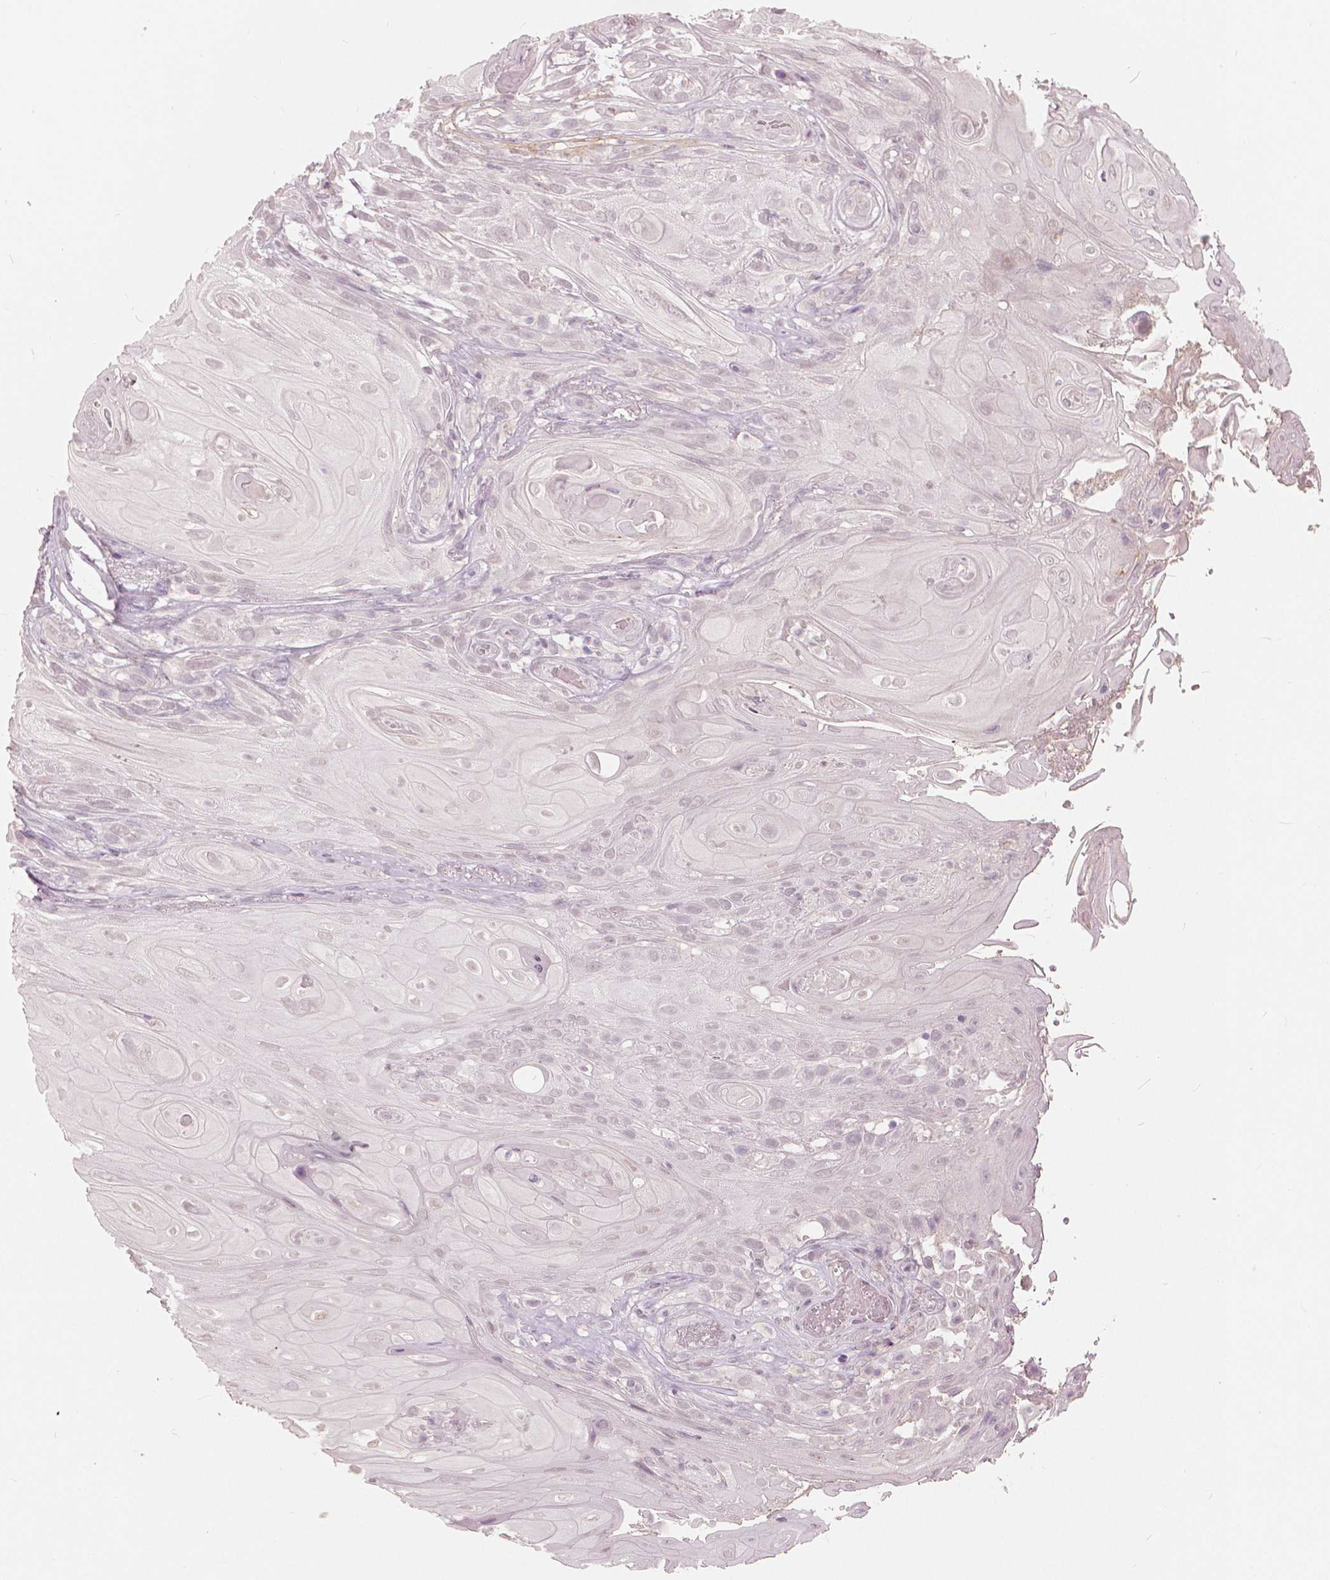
{"staining": {"intensity": "negative", "quantity": "none", "location": "none"}, "tissue": "skin cancer", "cell_type": "Tumor cells", "image_type": "cancer", "snomed": [{"axis": "morphology", "description": "Squamous cell carcinoma, NOS"}, {"axis": "topography", "description": "Skin"}], "caption": "Image shows no protein expression in tumor cells of skin cancer (squamous cell carcinoma) tissue.", "gene": "NANOG", "patient": {"sex": "male", "age": 62}}